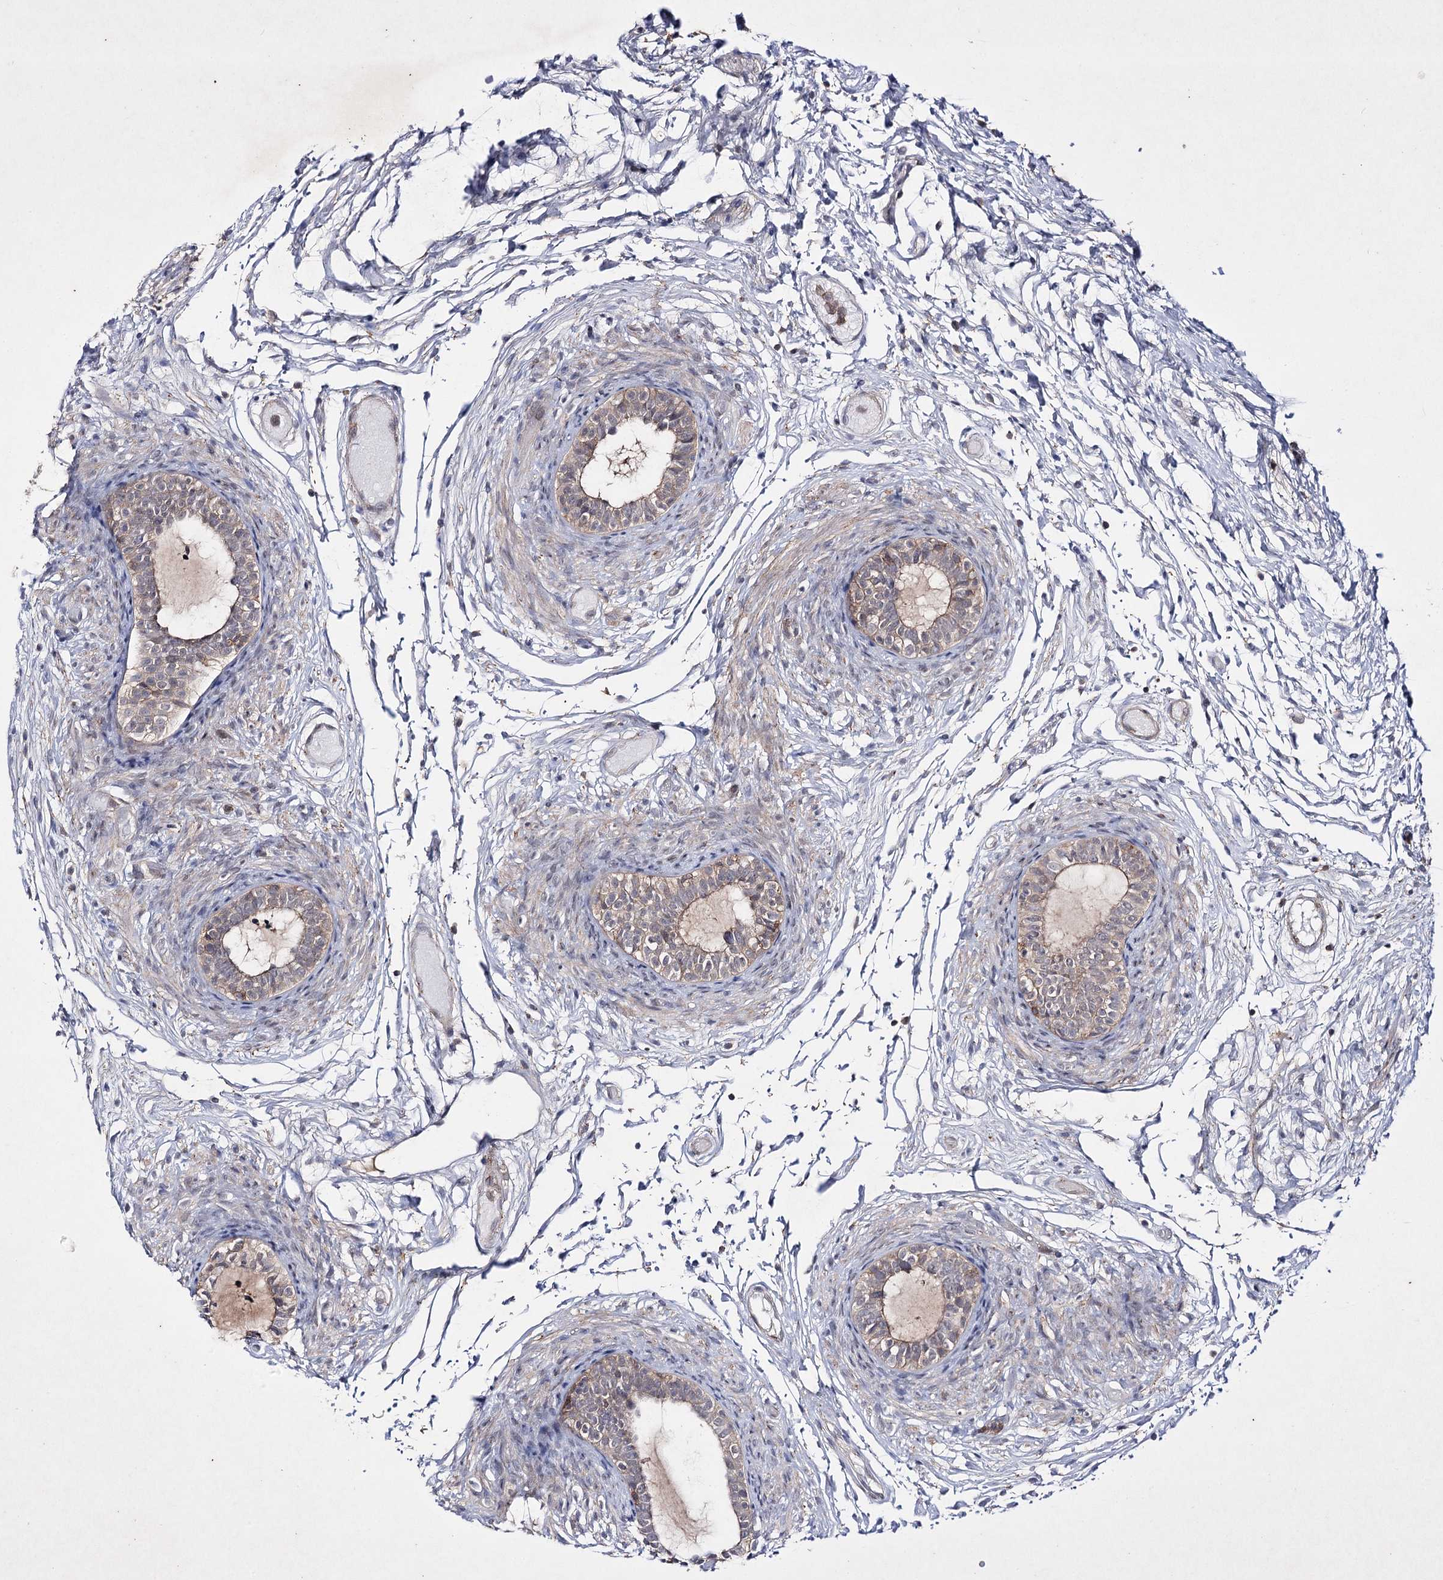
{"staining": {"intensity": "moderate", "quantity": "25%-75%", "location": "cytoplasmic/membranous"}, "tissue": "epididymis", "cell_type": "Glandular cells", "image_type": "normal", "snomed": [{"axis": "morphology", "description": "Normal tissue, NOS"}, {"axis": "topography", "description": "Epididymis"}], "caption": "Epididymis stained for a protein demonstrates moderate cytoplasmic/membranous positivity in glandular cells. (DAB = brown stain, brightfield microscopy at high magnification).", "gene": "BCR", "patient": {"sex": "male", "age": 5}}